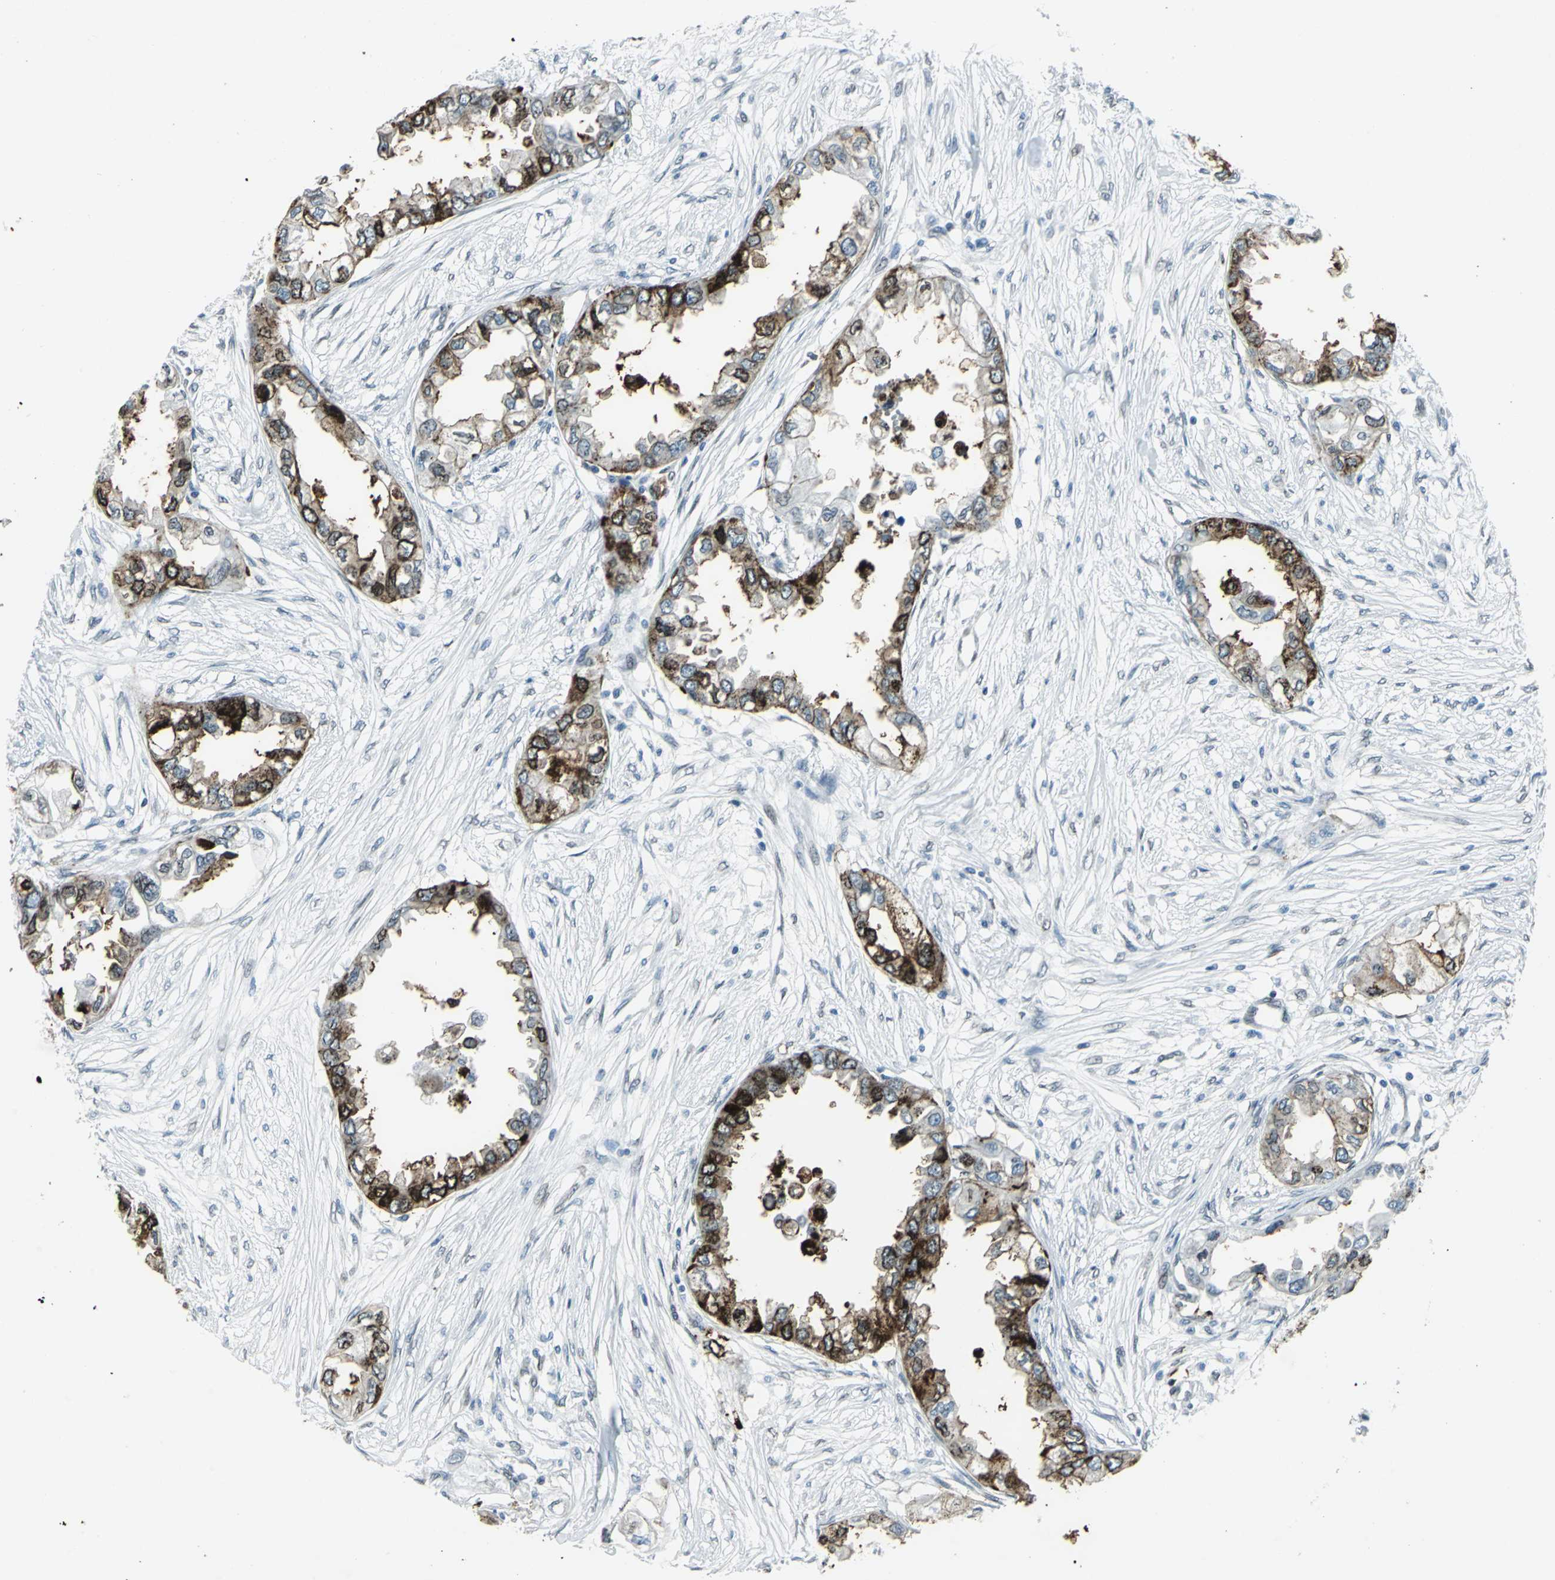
{"staining": {"intensity": "strong", "quantity": ">75%", "location": "cytoplasmic/membranous"}, "tissue": "endometrial cancer", "cell_type": "Tumor cells", "image_type": "cancer", "snomed": [{"axis": "morphology", "description": "Adenocarcinoma, NOS"}, {"axis": "topography", "description": "Endometrium"}], "caption": "Endometrial cancer was stained to show a protein in brown. There is high levels of strong cytoplasmic/membranous staining in approximately >75% of tumor cells. Nuclei are stained in blue.", "gene": "SNUPN", "patient": {"sex": "female", "age": 67}}